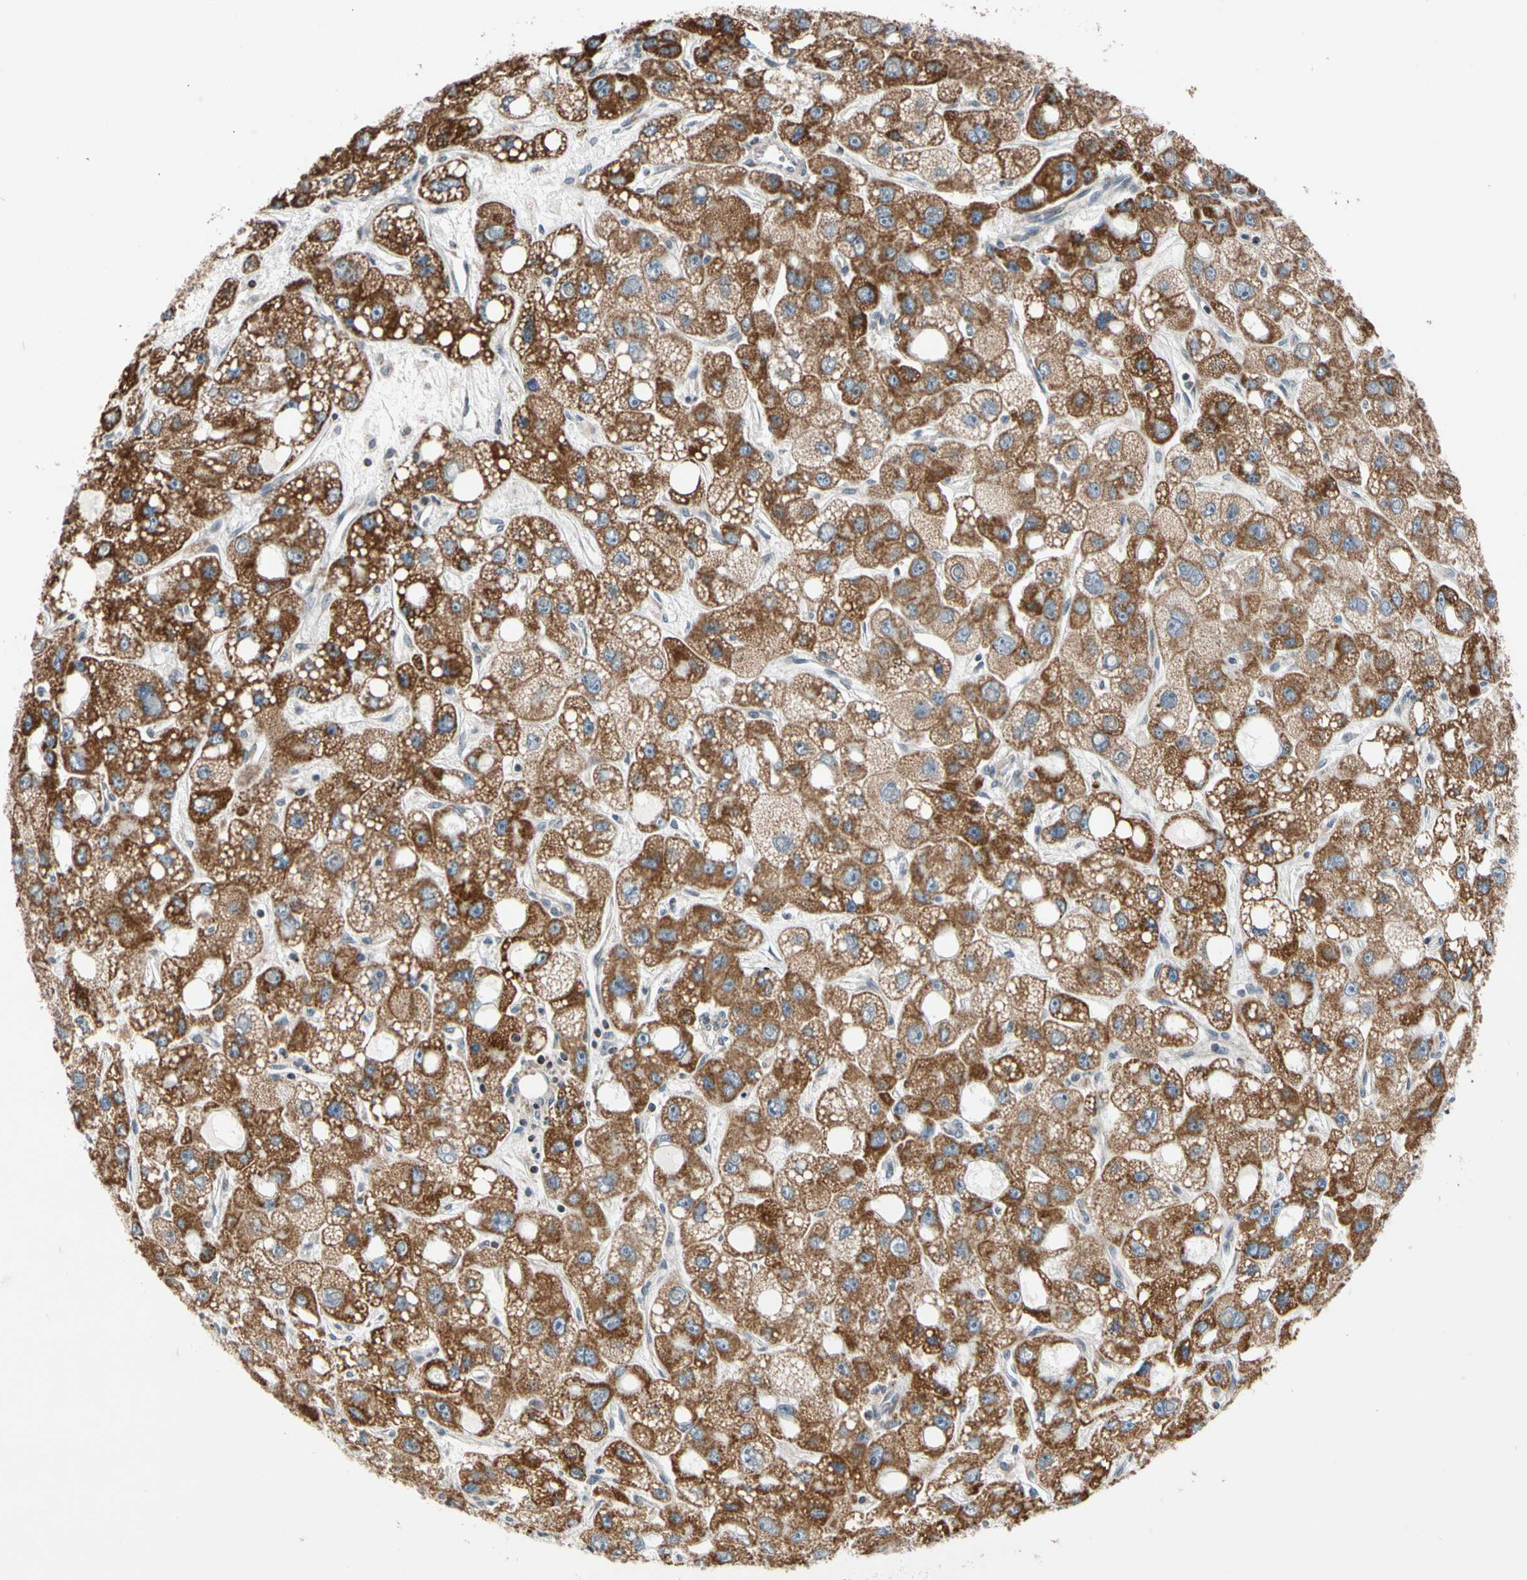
{"staining": {"intensity": "moderate", "quantity": ">75%", "location": "cytoplasmic/membranous"}, "tissue": "liver cancer", "cell_type": "Tumor cells", "image_type": "cancer", "snomed": [{"axis": "morphology", "description": "Carcinoma, Hepatocellular, NOS"}, {"axis": "topography", "description": "Liver"}], "caption": "Protein staining by immunohistochemistry demonstrates moderate cytoplasmic/membranous expression in about >75% of tumor cells in liver cancer (hepatocellular carcinoma).", "gene": "KHDC4", "patient": {"sex": "male", "age": 55}}